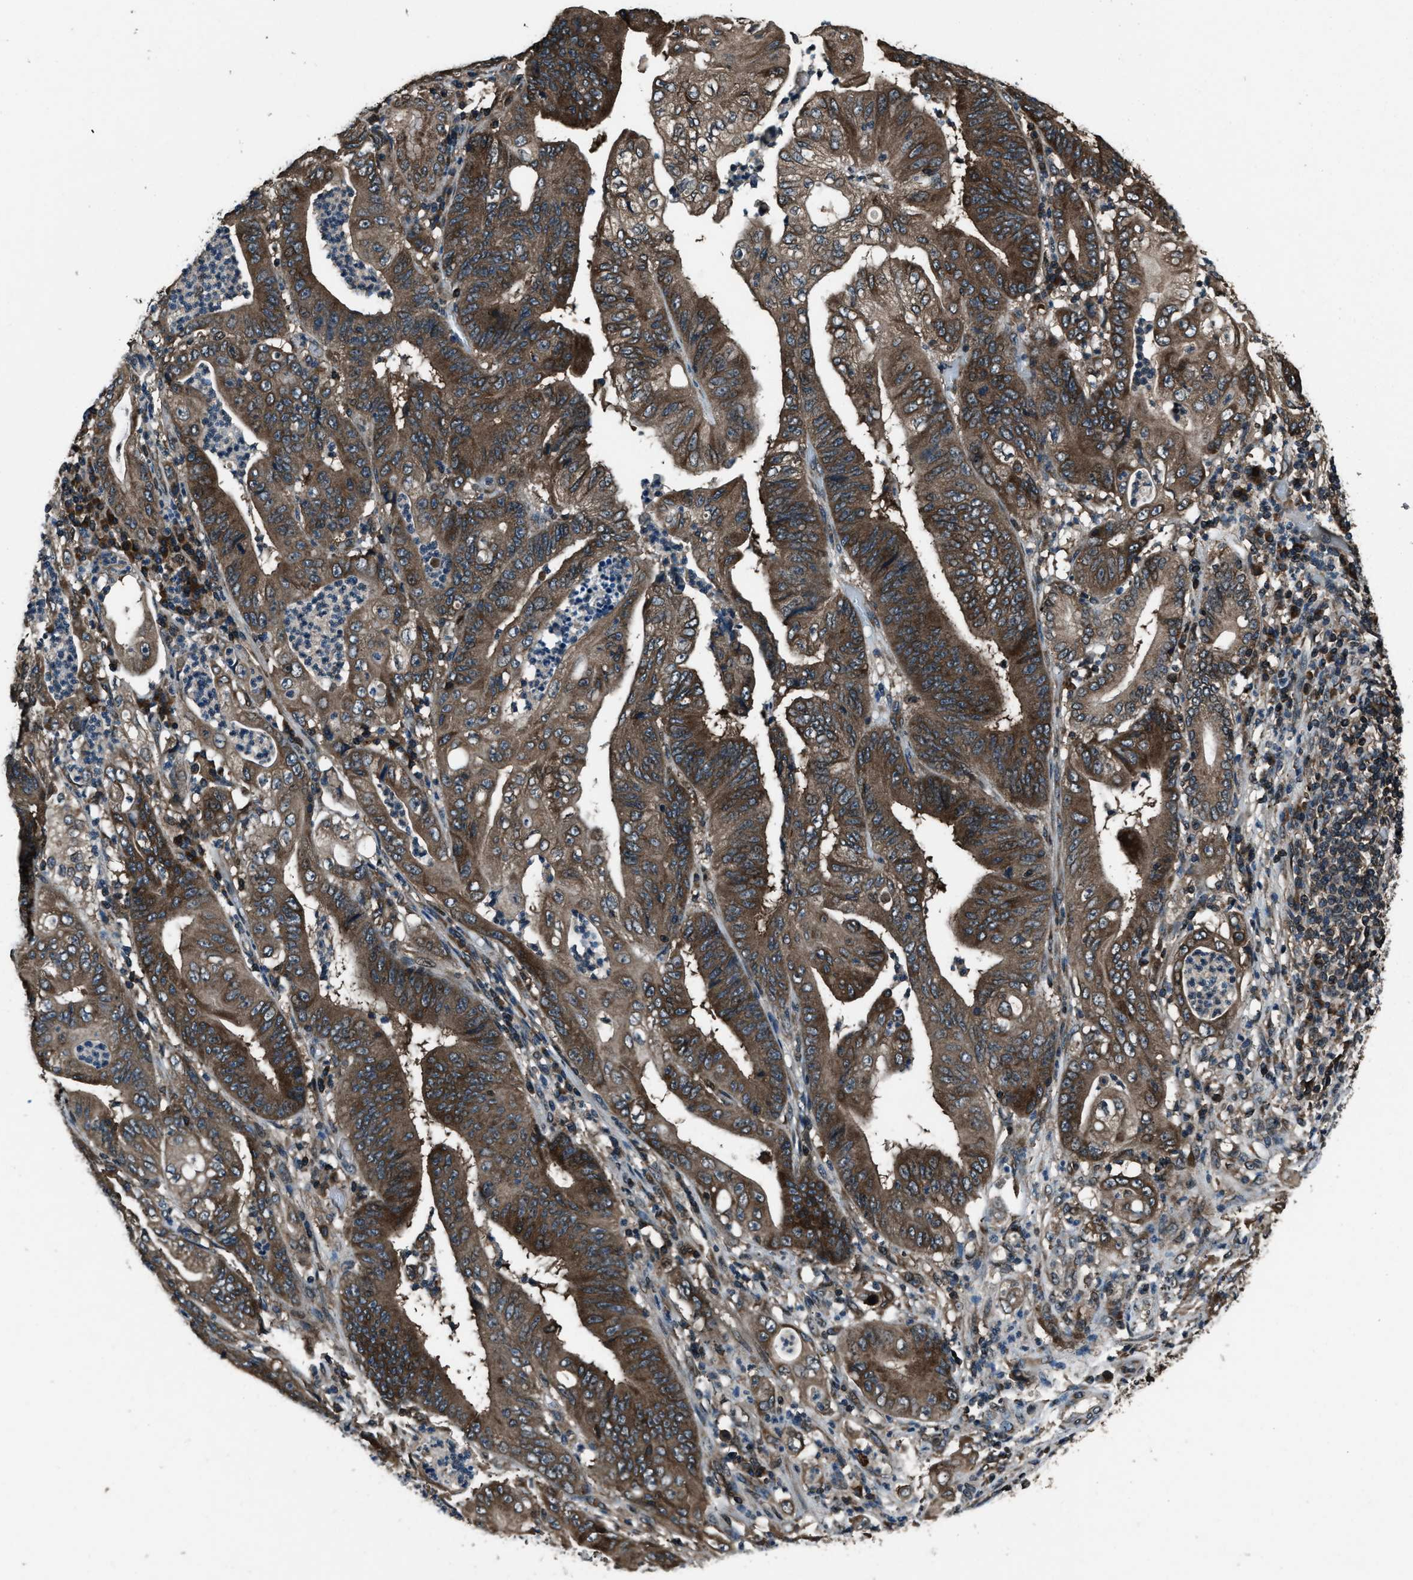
{"staining": {"intensity": "moderate", "quantity": ">75%", "location": "cytoplasmic/membranous"}, "tissue": "stomach cancer", "cell_type": "Tumor cells", "image_type": "cancer", "snomed": [{"axis": "morphology", "description": "Adenocarcinoma, NOS"}, {"axis": "topography", "description": "Stomach"}], "caption": "DAB (3,3'-diaminobenzidine) immunohistochemical staining of human stomach cancer (adenocarcinoma) demonstrates moderate cytoplasmic/membranous protein positivity in approximately >75% of tumor cells. The staining was performed using DAB (3,3'-diaminobenzidine) to visualize the protein expression in brown, while the nuclei were stained in blue with hematoxylin (Magnification: 20x).", "gene": "TRIM4", "patient": {"sex": "female", "age": 73}}